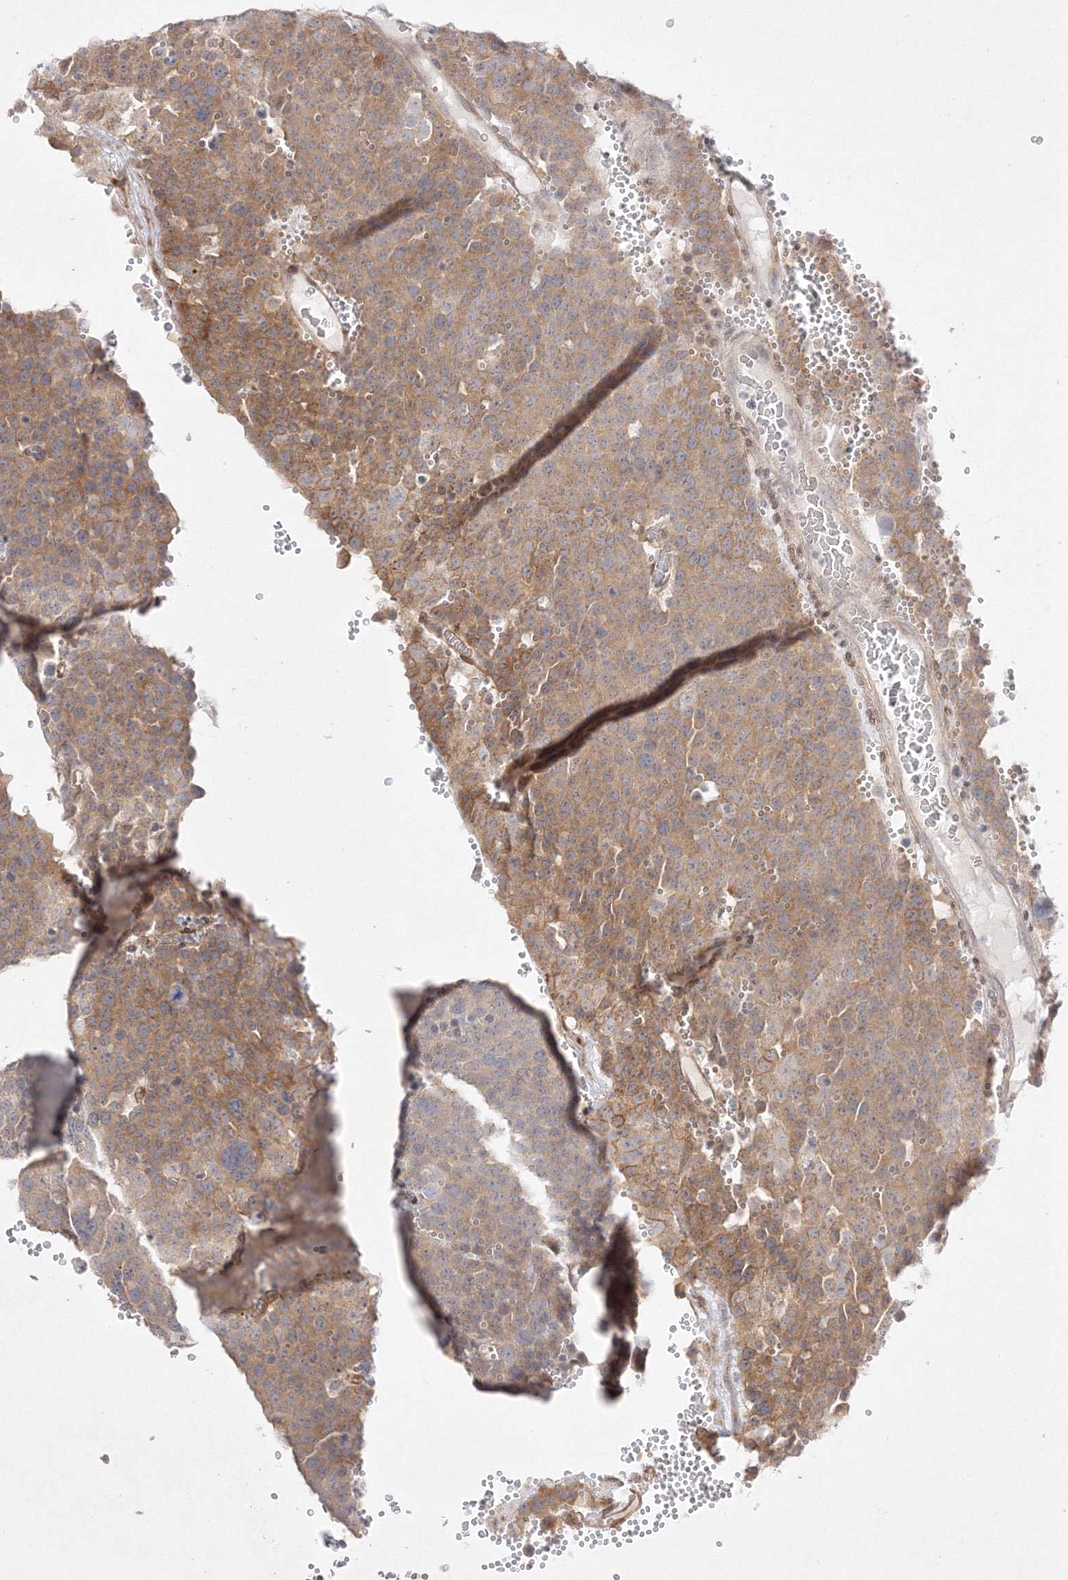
{"staining": {"intensity": "moderate", "quantity": ">75%", "location": "cytoplasmic/membranous"}, "tissue": "testis cancer", "cell_type": "Tumor cells", "image_type": "cancer", "snomed": [{"axis": "morphology", "description": "Seminoma, NOS"}, {"axis": "topography", "description": "Testis"}], "caption": "IHC (DAB) staining of human testis cancer (seminoma) exhibits moderate cytoplasmic/membranous protein staining in approximately >75% of tumor cells.", "gene": "C2CD2", "patient": {"sex": "male", "age": 71}}